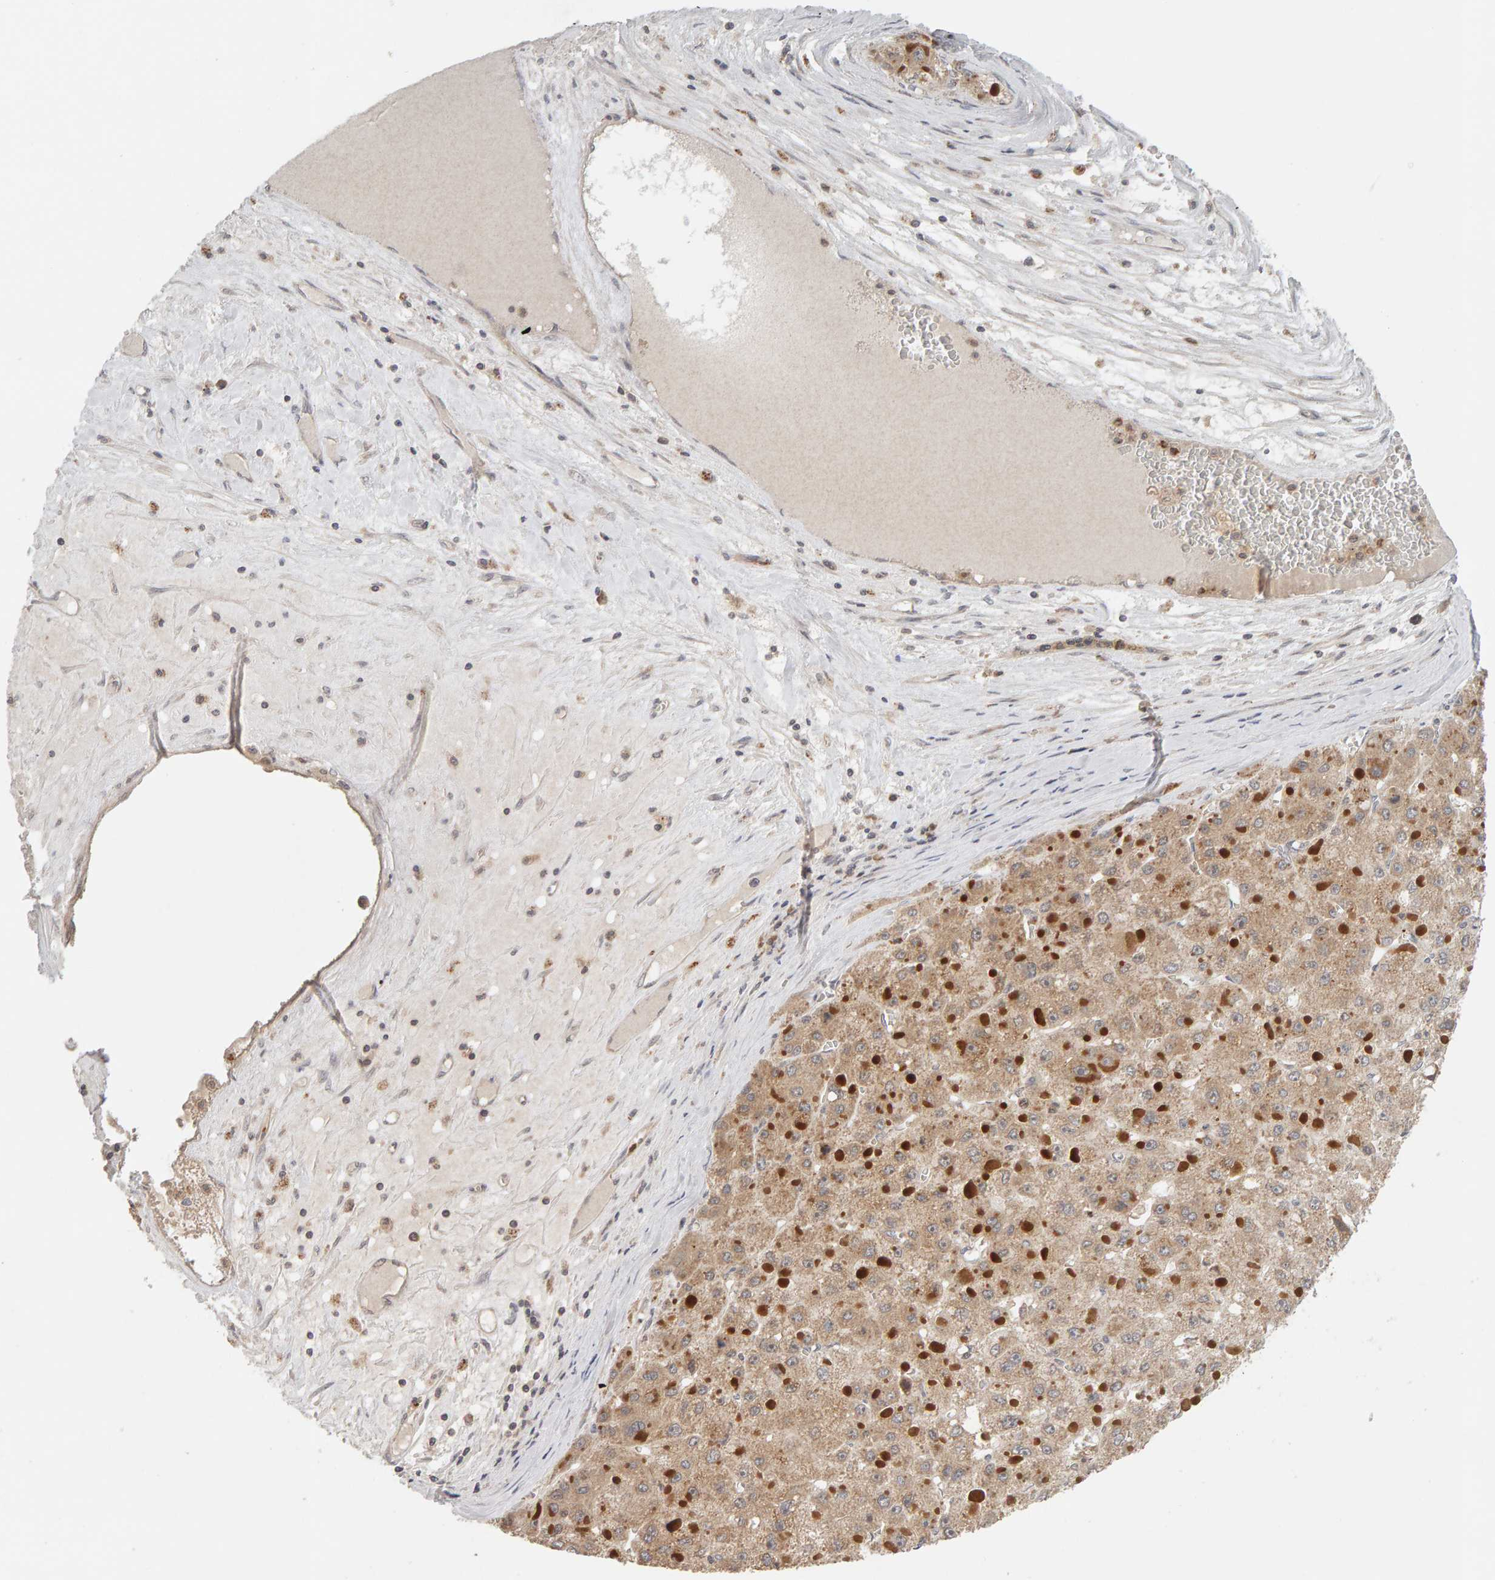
{"staining": {"intensity": "moderate", "quantity": ">75%", "location": "cytoplasmic/membranous"}, "tissue": "liver cancer", "cell_type": "Tumor cells", "image_type": "cancer", "snomed": [{"axis": "morphology", "description": "Carcinoma, Hepatocellular, NOS"}, {"axis": "topography", "description": "Liver"}], "caption": "Liver hepatocellular carcinoma was stained to show a protein in brown. There is medium levels of moderate cytoplasmic/membranous expression in approximately >75% of tumor cells.", "gene": "DNAJC7", "patient": {"sex": "female", "age": 73}}